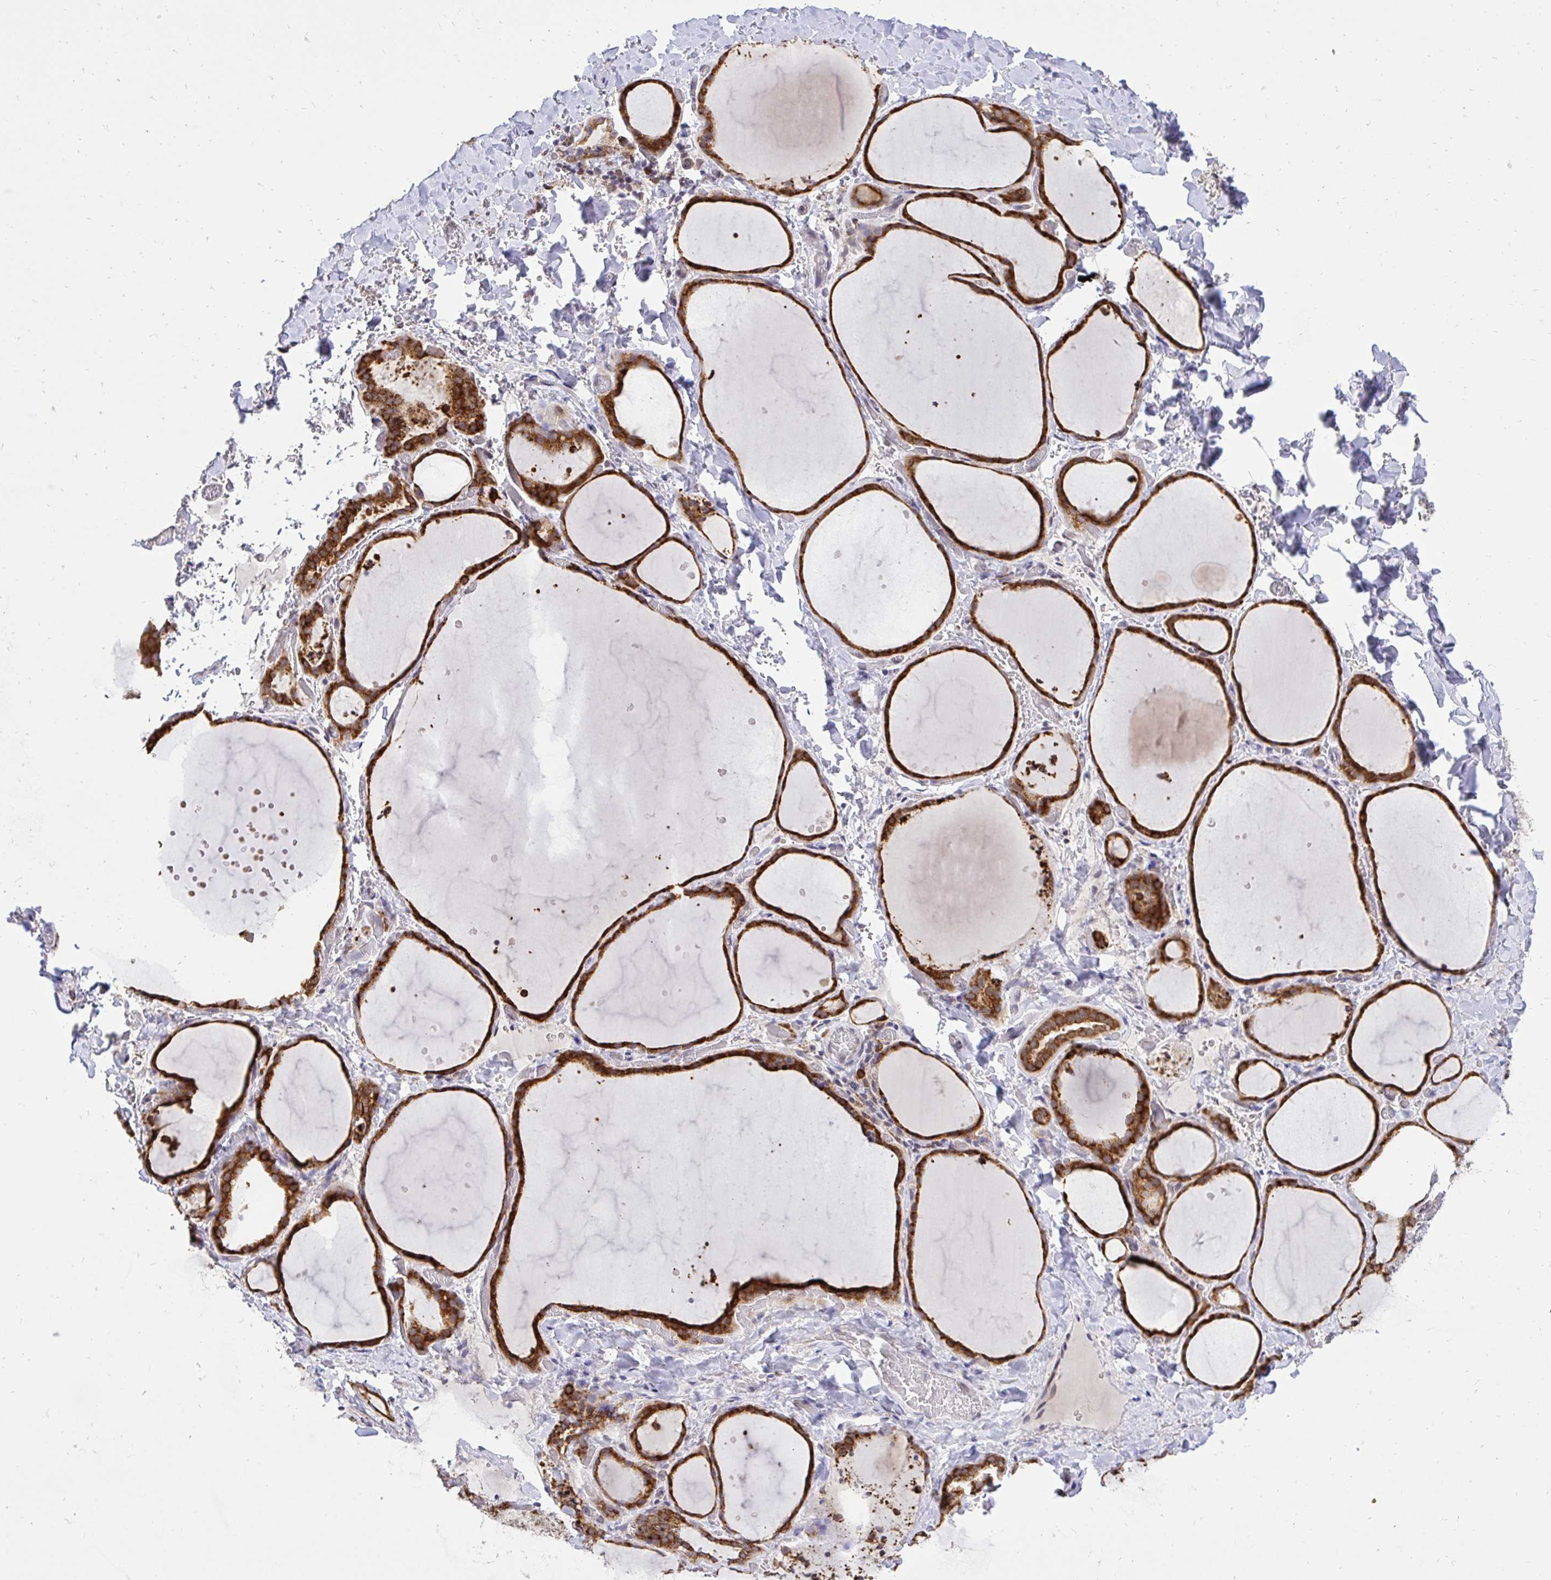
{"staining": {"intensity": "strong", "quantity": ">75%", "location": "cytoplasmic/membranous"}, "tissue": "thyroid gland", "cell_type": "Glandular cells", "image_type": "normal", "snomed": [{"axis": "morphology", "description": "Normal tissue, NOS"}, {"axis": "topography", "description": "Thyroid gland"}], "caption": "A photomicrograph of human thyroid gland stained for a protein displays strong cytoplasmic/membranous brown staining in glandular cells.", "gene": "NAALAD2", "patient": {"sex": "female", "age": 36}}